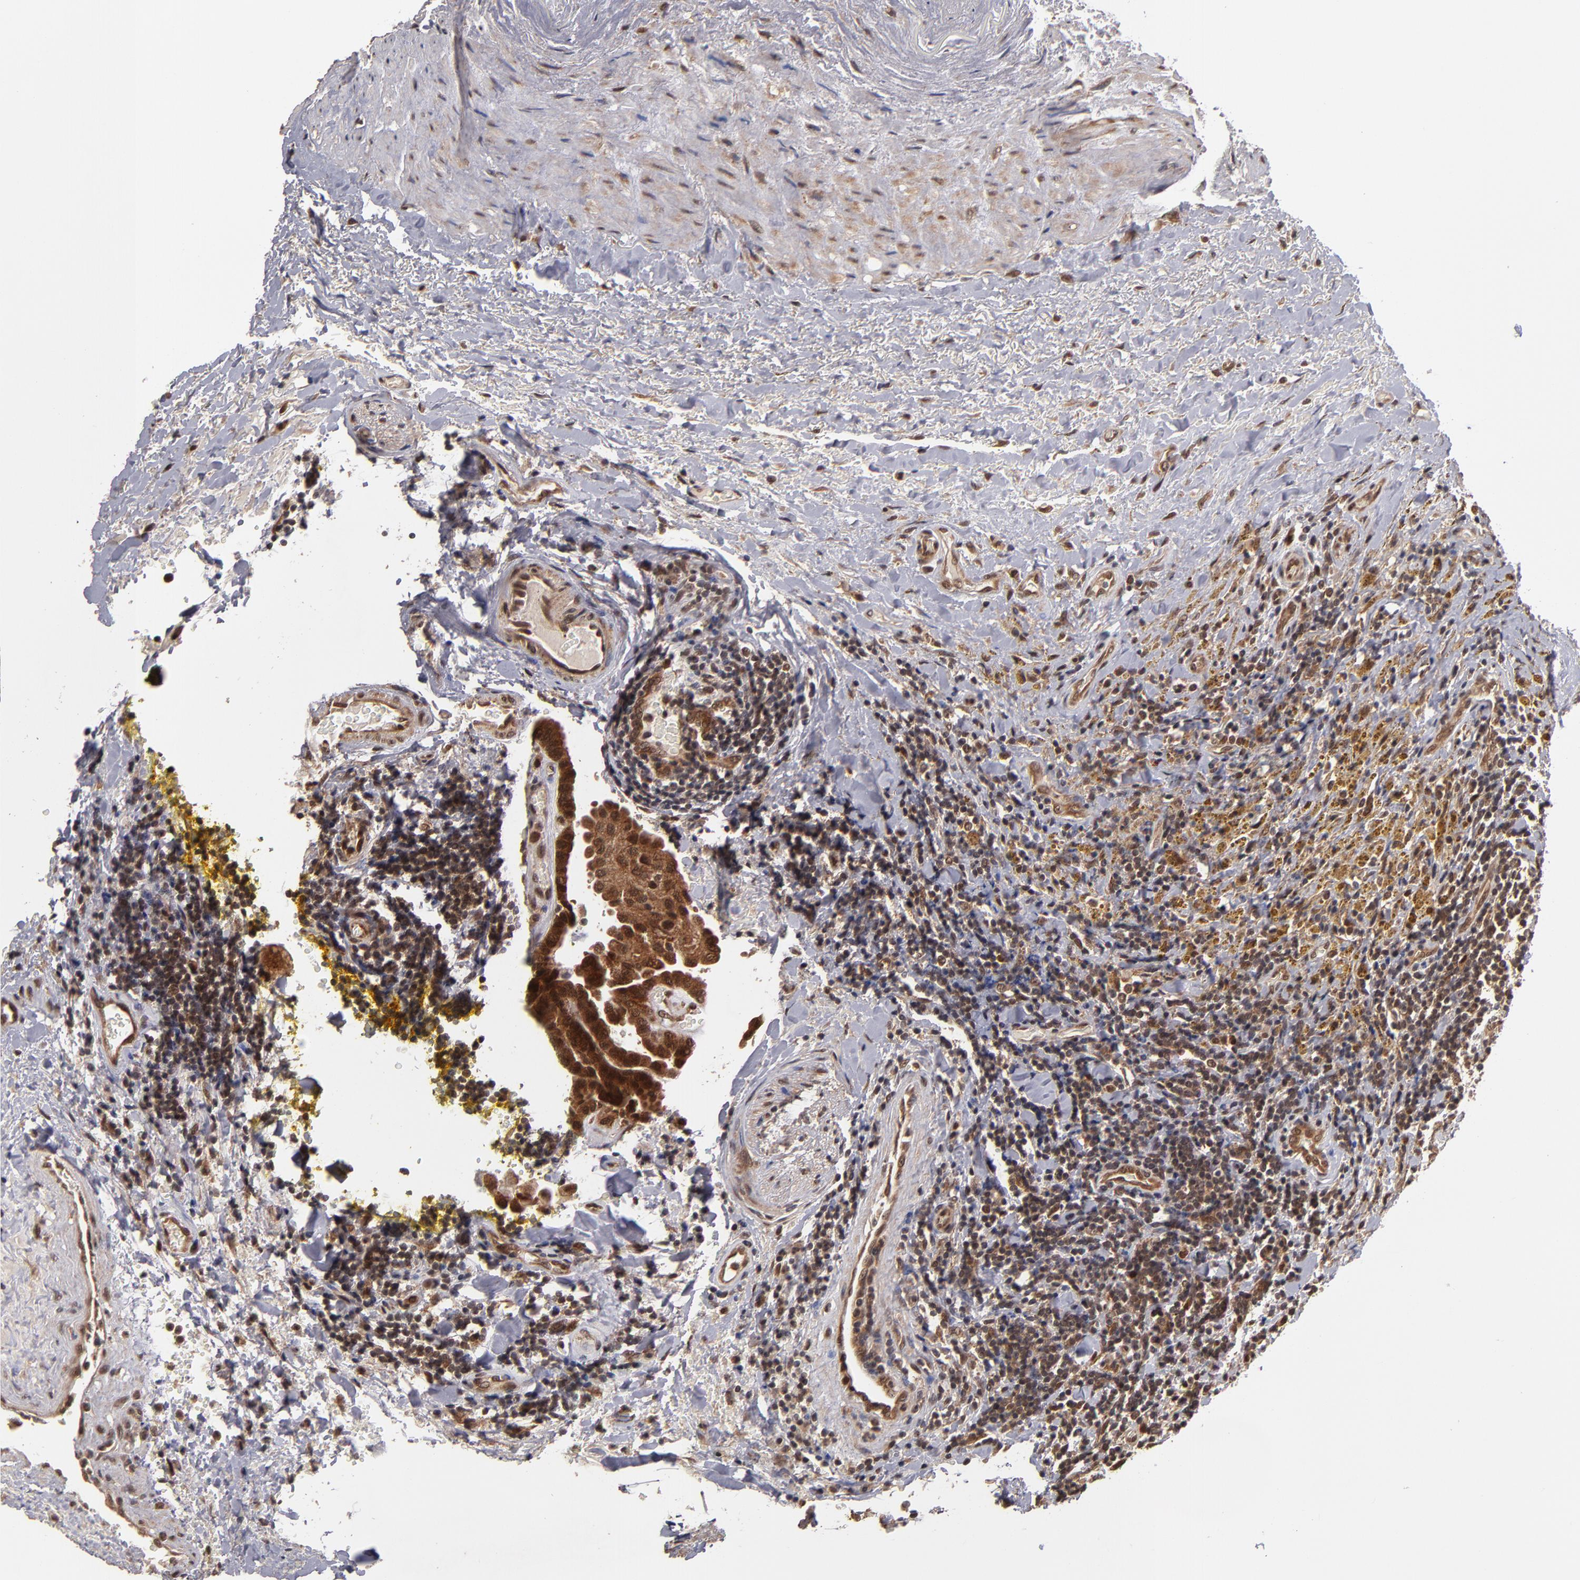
{"staining": {"intensity": "strong", "quantity": ">75%", "location": "cytoplasmic/membranous,nuclear"}, "tissue": "thyroid cancer", "cell_type": "Tumor cells", "image_type": "cancer", "snomed": [{"axis": "morphology", "description": "Papillary adenocarcinoma, NOS"}, {"axis": "topography", "description": "Thyroid gland"}], "caption": "This photomicrograph displays immunohistochemistry (IHC) staining of thyroid papillary adenocarcinoma, with high strong cytoplasmic/membranous and nuclear staining in about >75% of tumor cells.", "gene": "CUL5", "patient": {"sex": "male", "age": 87}}